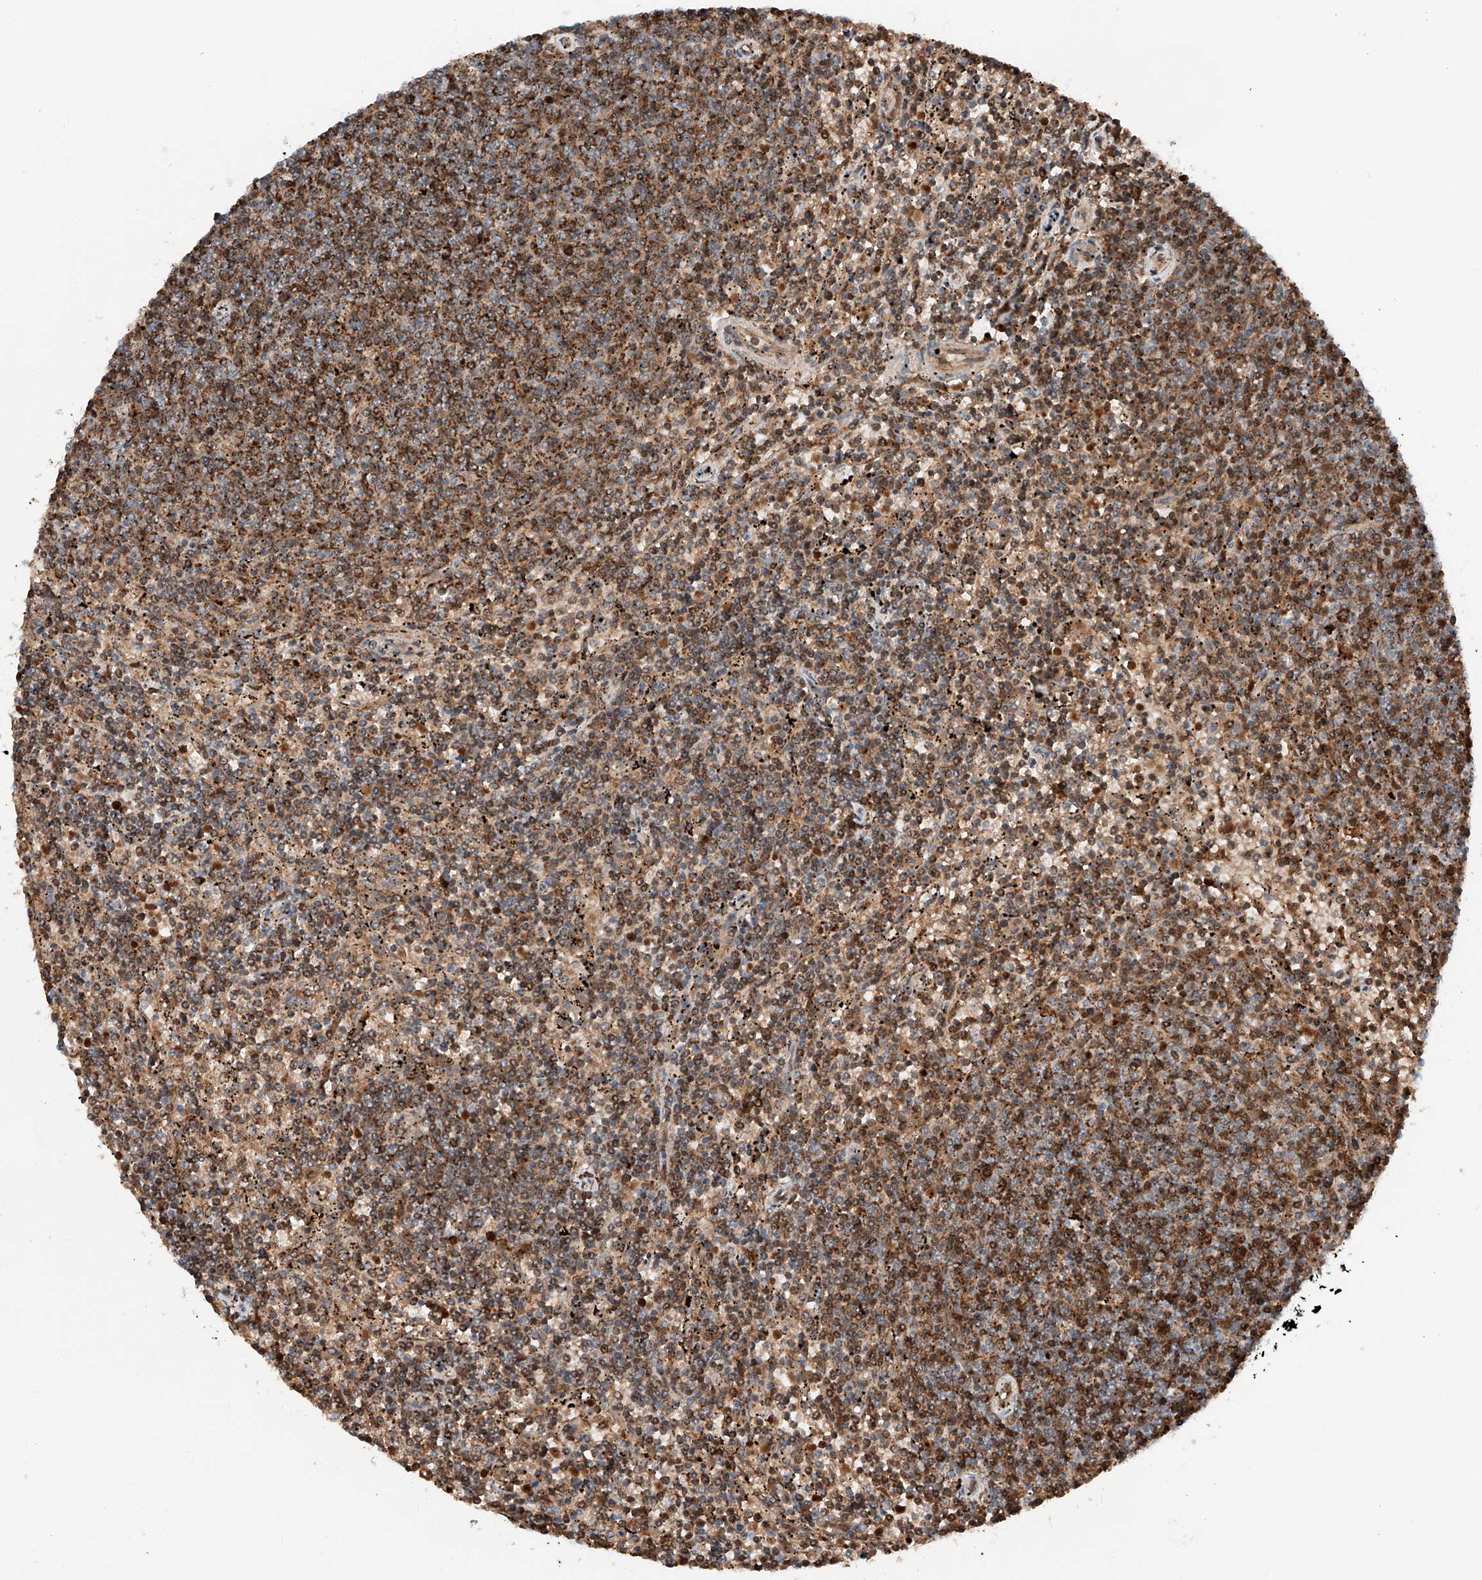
{"staining": {"intensity": "moderate", "quantity": ">75%", "location": "cytoplasmic/membranous"}, "tissue": "lymphoma", "cell_type": "Tumor cells", "image_type": "cancer", "snomed": [{"axis": "morphology", "description": "Malignant lymphoma, non-Hodgkin's type, Low grade"}, {"axis": "topography", "description": "Spleen"}], "caption": "A histopathology image of human lymphoma stained for a protein shows moderate cytoplasmic/membranous brown staining in tumor cells. Immunohistochemistry (ihc) stains the protein in brown and the nuclei are stained blue.", "gene": "ZSCAN29", "patient": {"sex": "female", "age": 50}}